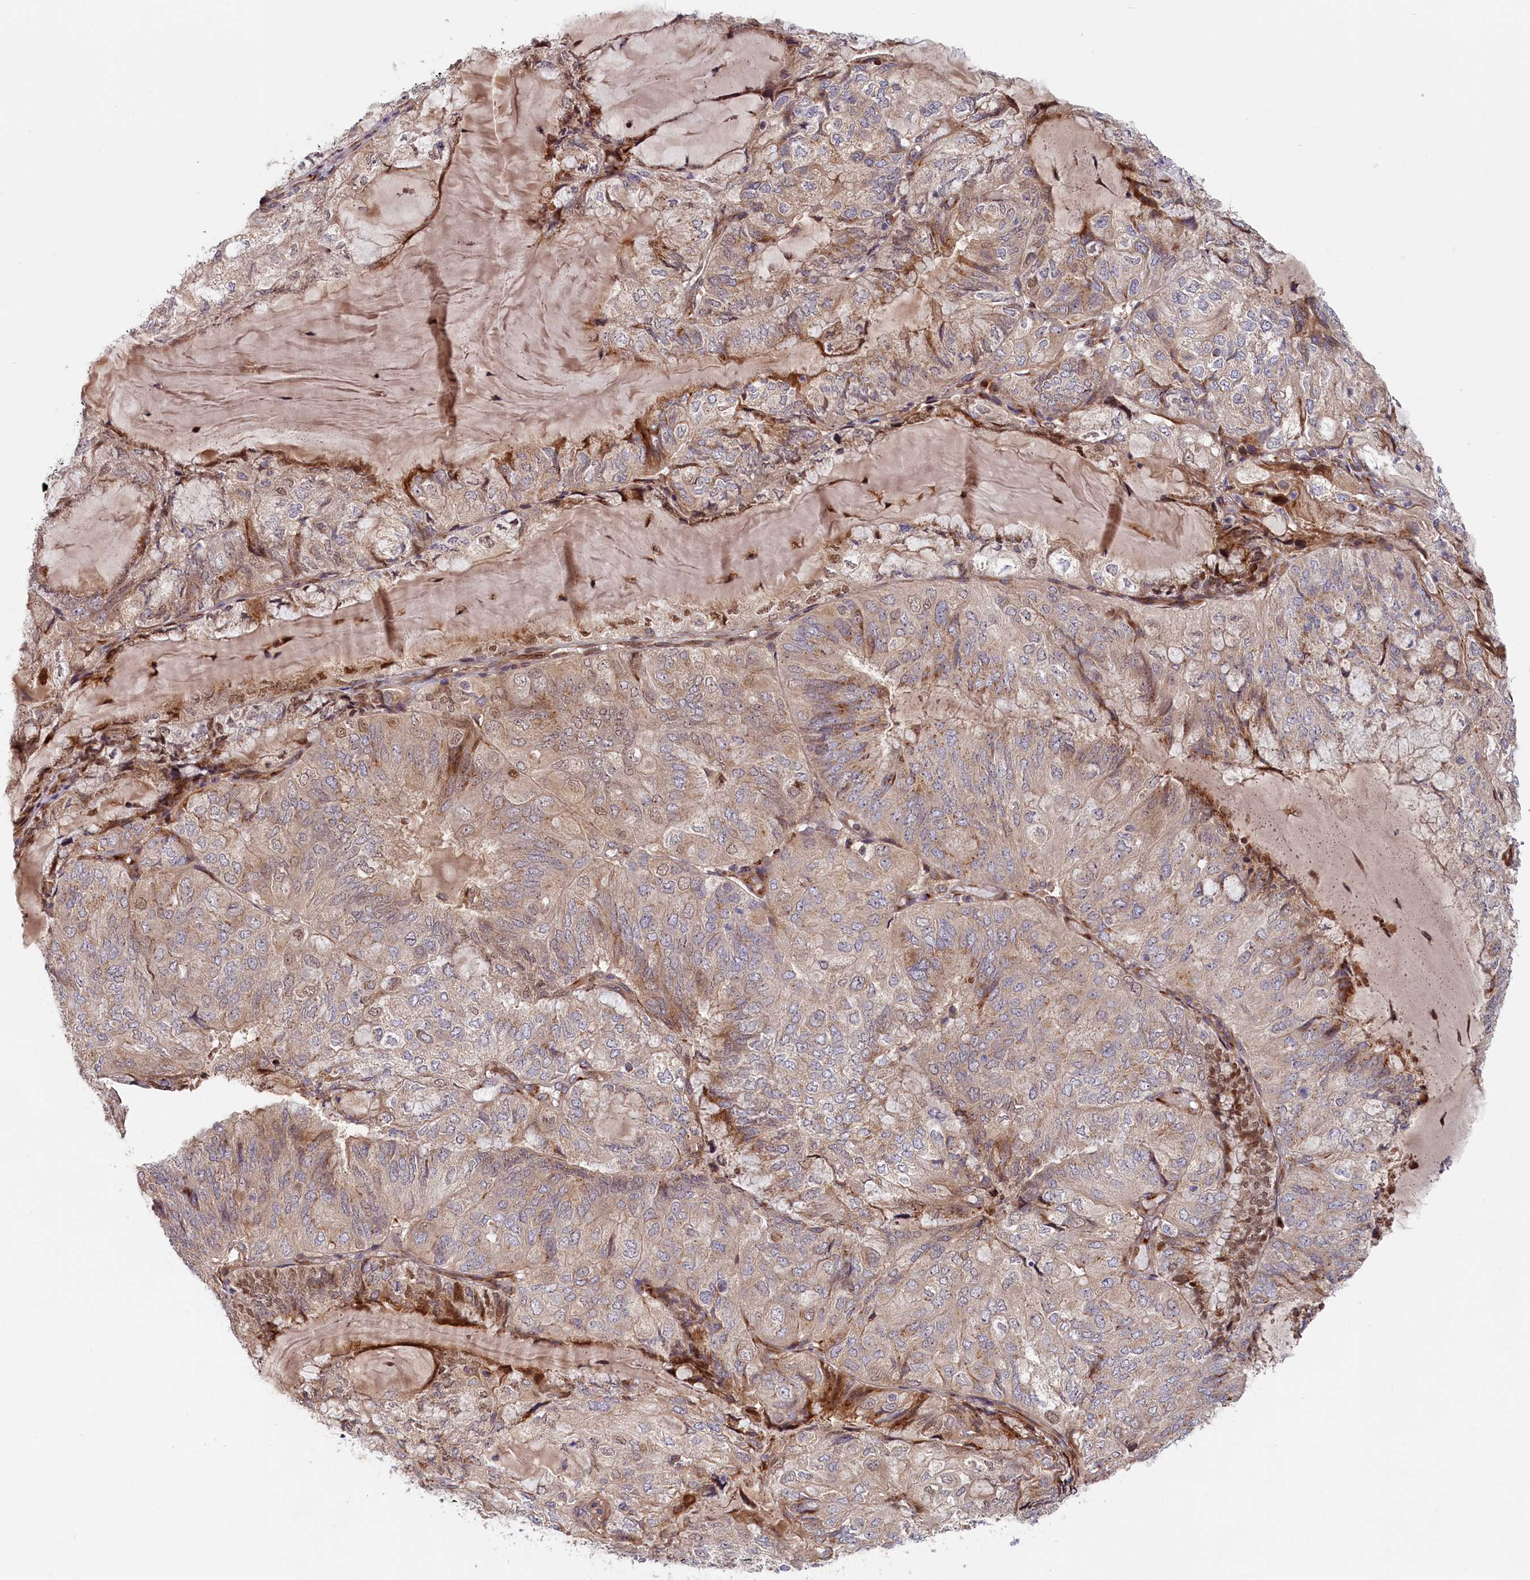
{"staining": {"intensity": "moderate", "quantity": "25%-75%", "location": "cytoplasmic/membranous,nuclear"}, "tissue": "endometrial cancer", "cell_type": "Tumor cells", "image_type": "cancer", "snomed": [{"axis": "morphology", "description": "Adenocarcinoma, NOS"}, {"axis": "topography", "description": "Endometrium"}], "caption": "Protein positivity by immunohistochemistry (IHC) exhibits moderate cytoplasmic/membranous and nuclear staining in about 25%-75% of tumor cells in endometrial cancer (adenocarcinoma).", "gene": "CHST12", "patient": {"sex": "female", "age": 81}}